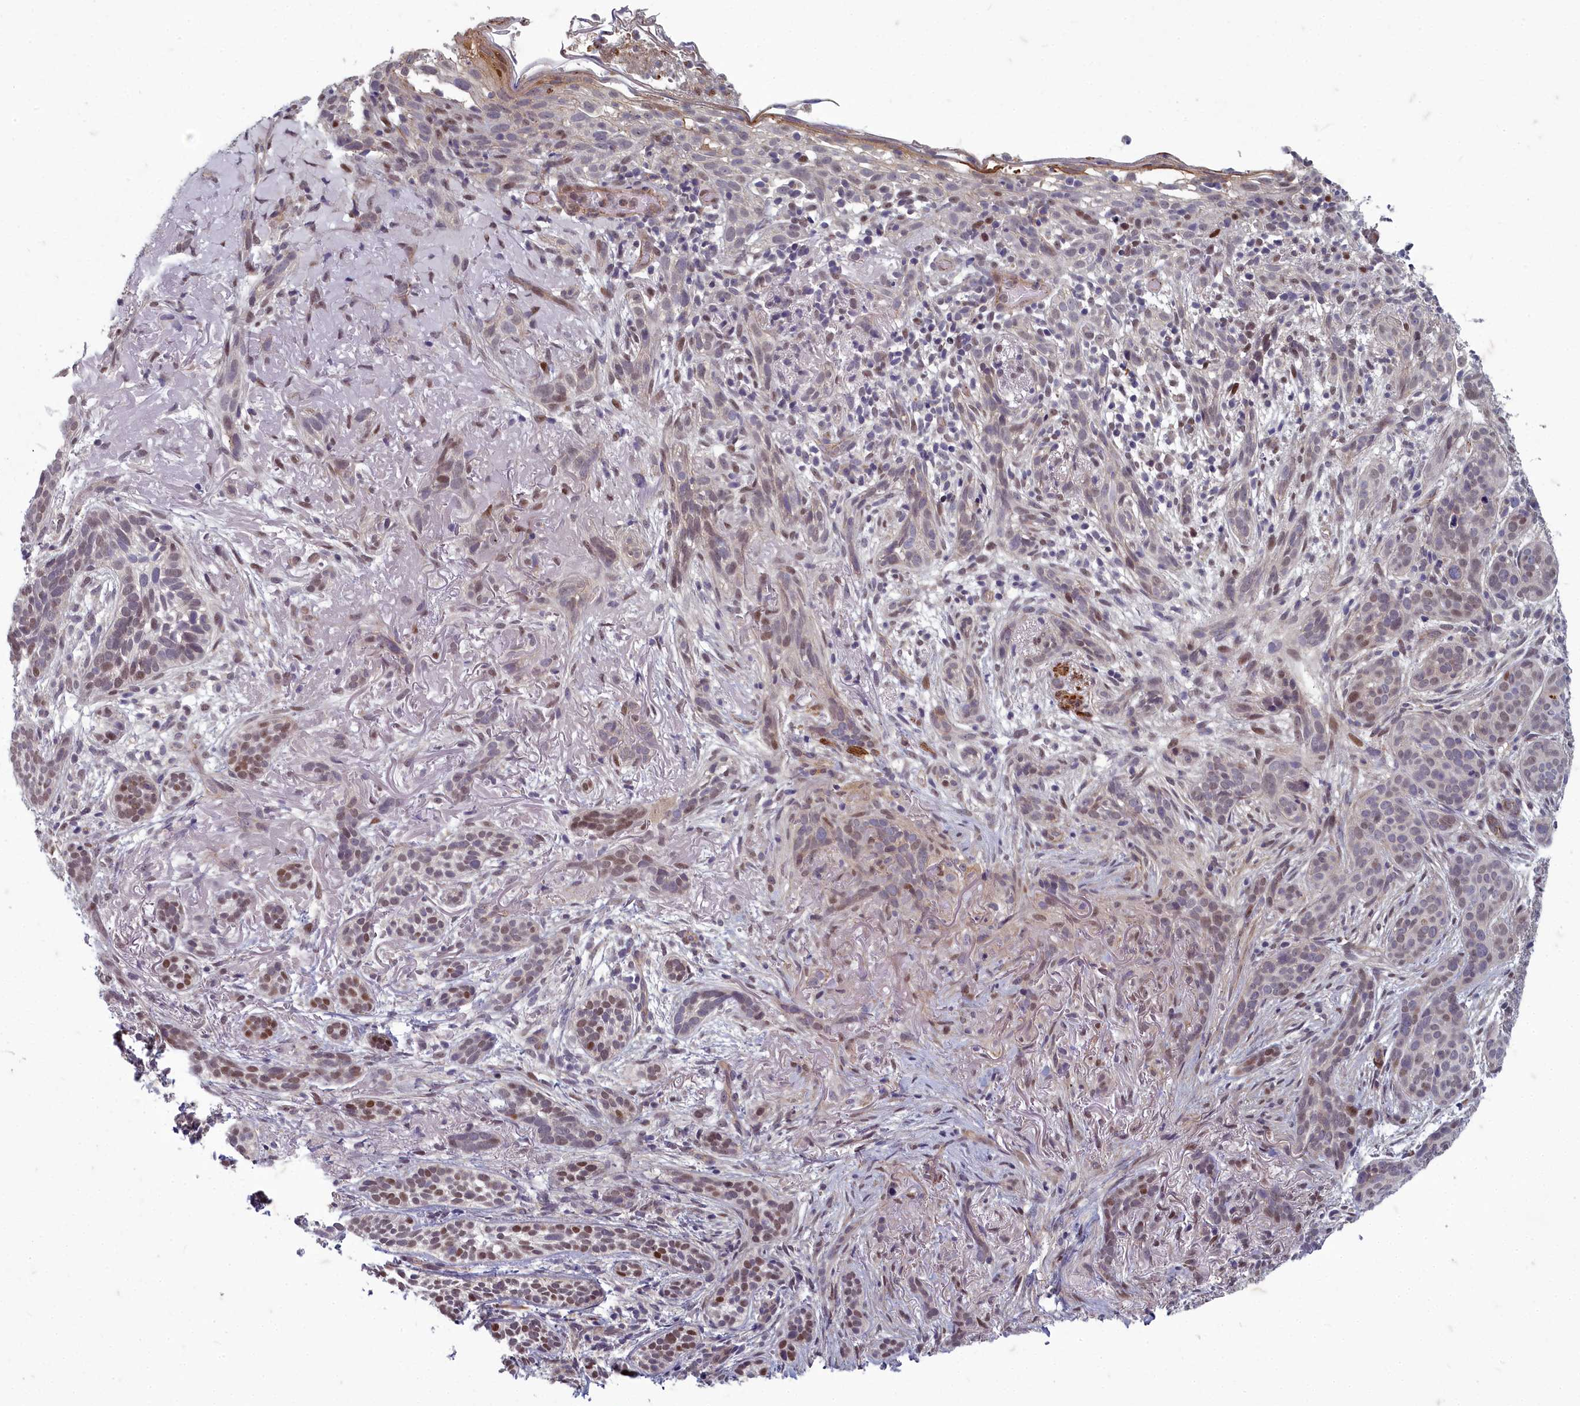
{"staining": {"intensity": "moderate", "quantity": "<25%", "location": "nuclear"}, "tissue": "skin cancer", "cell_type": "Tumor cells", "image_type": "cancer", "snomed": [{"axis": "morphology", "description": "Basal cell carcinoma"}, {"axis": "topography", "description": "Skin"}], "caption": "Immunohistochemistry photomicrograph of human skin basal cell carcinoma stained for a protein (brown), which reveals low levels of moderate nuclear positivity in about <25% of tumor cells.", "gene": "ZNF626", "patient": {"sex": "male", "age": 71}}